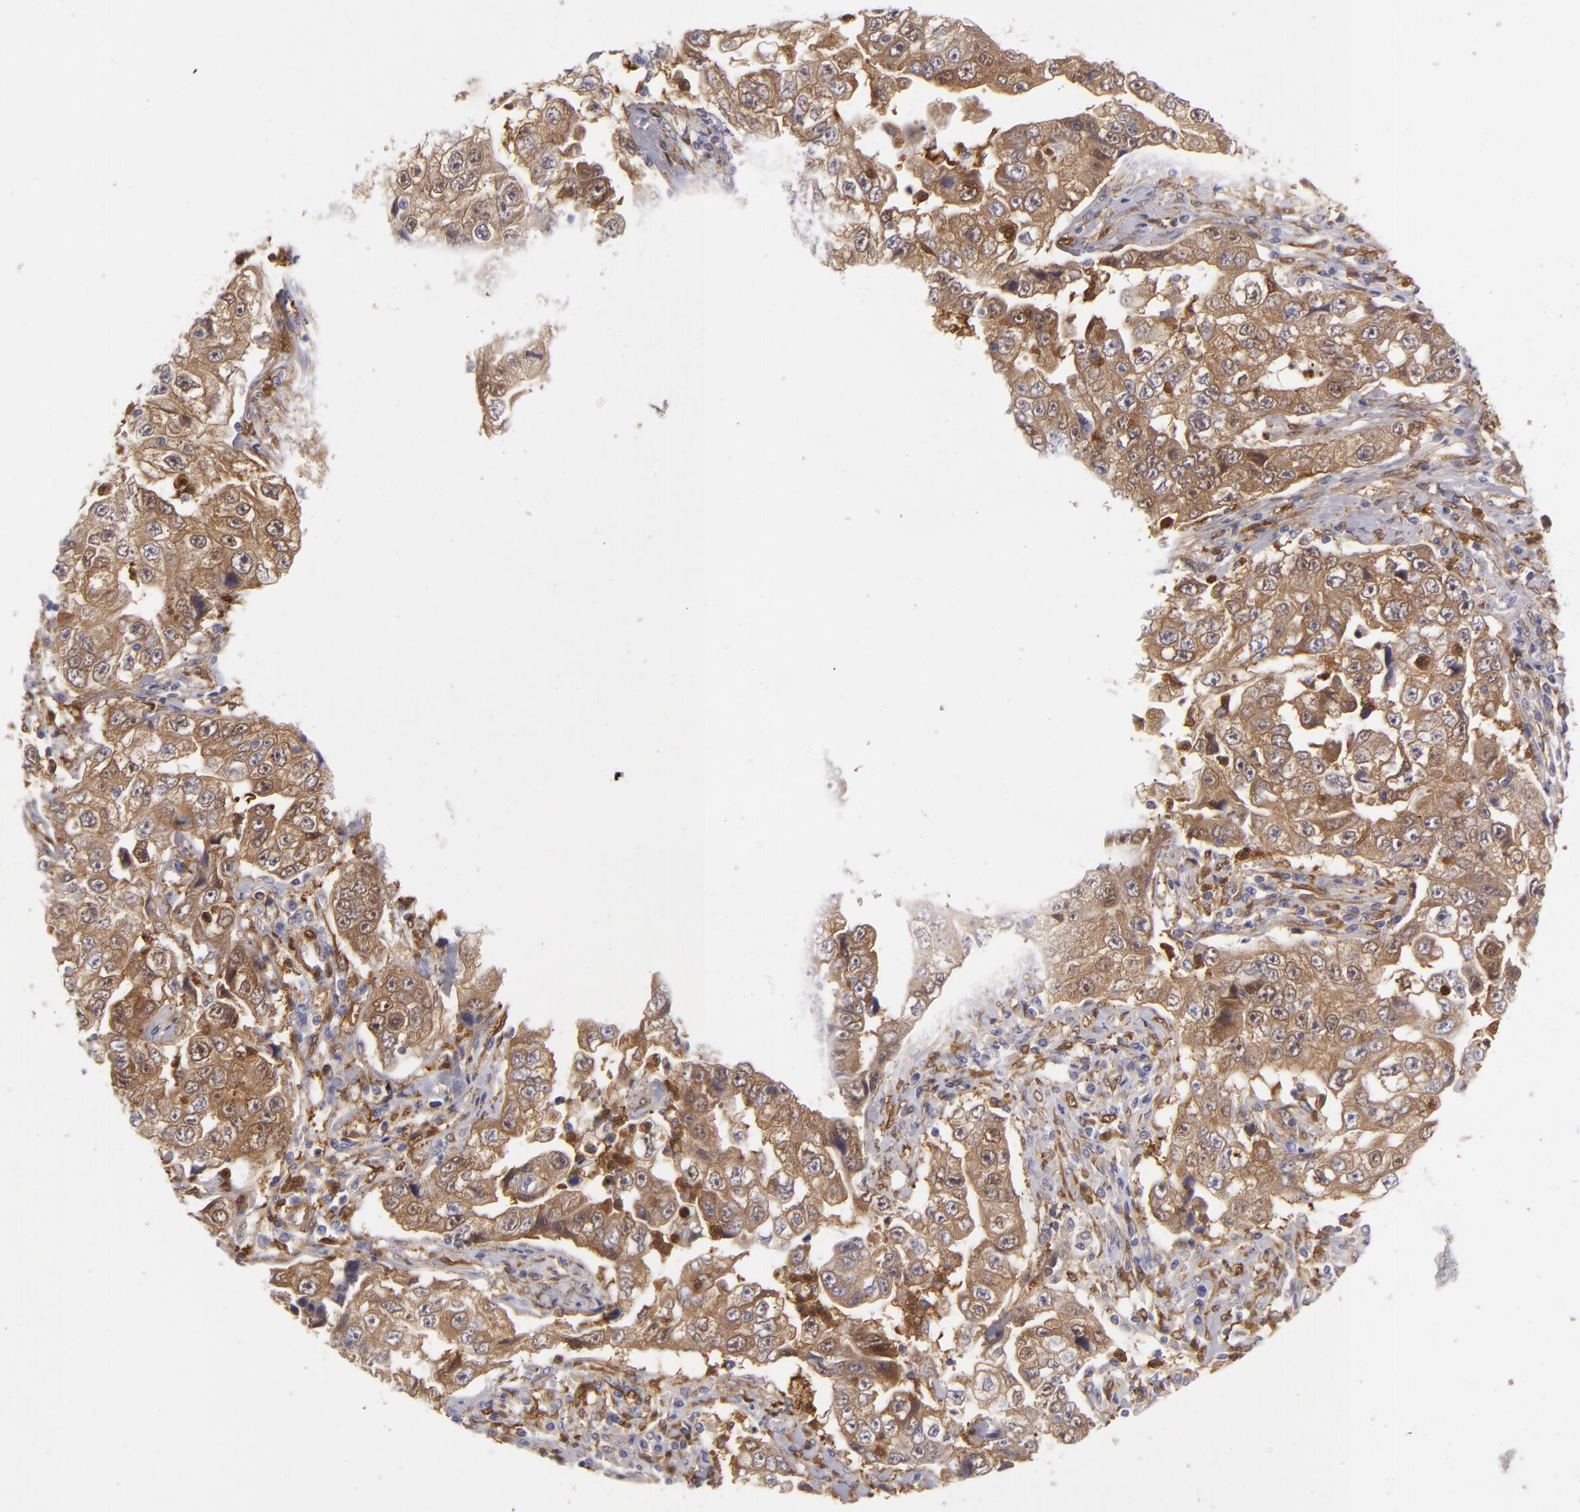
{"staining": {"intensity": "weak", "quantity": ">75%", "location": "cytoplasmic/membranous"}, "tissue": "lung cancer", "cell_type": "Tumor cells", "image_type": "cancer", "snomed": [{"axis": "morphology", "description": "Squamous cell carcinoma, NOS"}, {"axis": "topography", "description": "Lung"}], "caption": "Lung cancer was stained to show a protein in brown. There is low levels of weak cytoplasmic/membranous positivity in approximately >75% of tumor cells.", "gene": "VCL", "patient": {"sex": "male", "age": 64}}